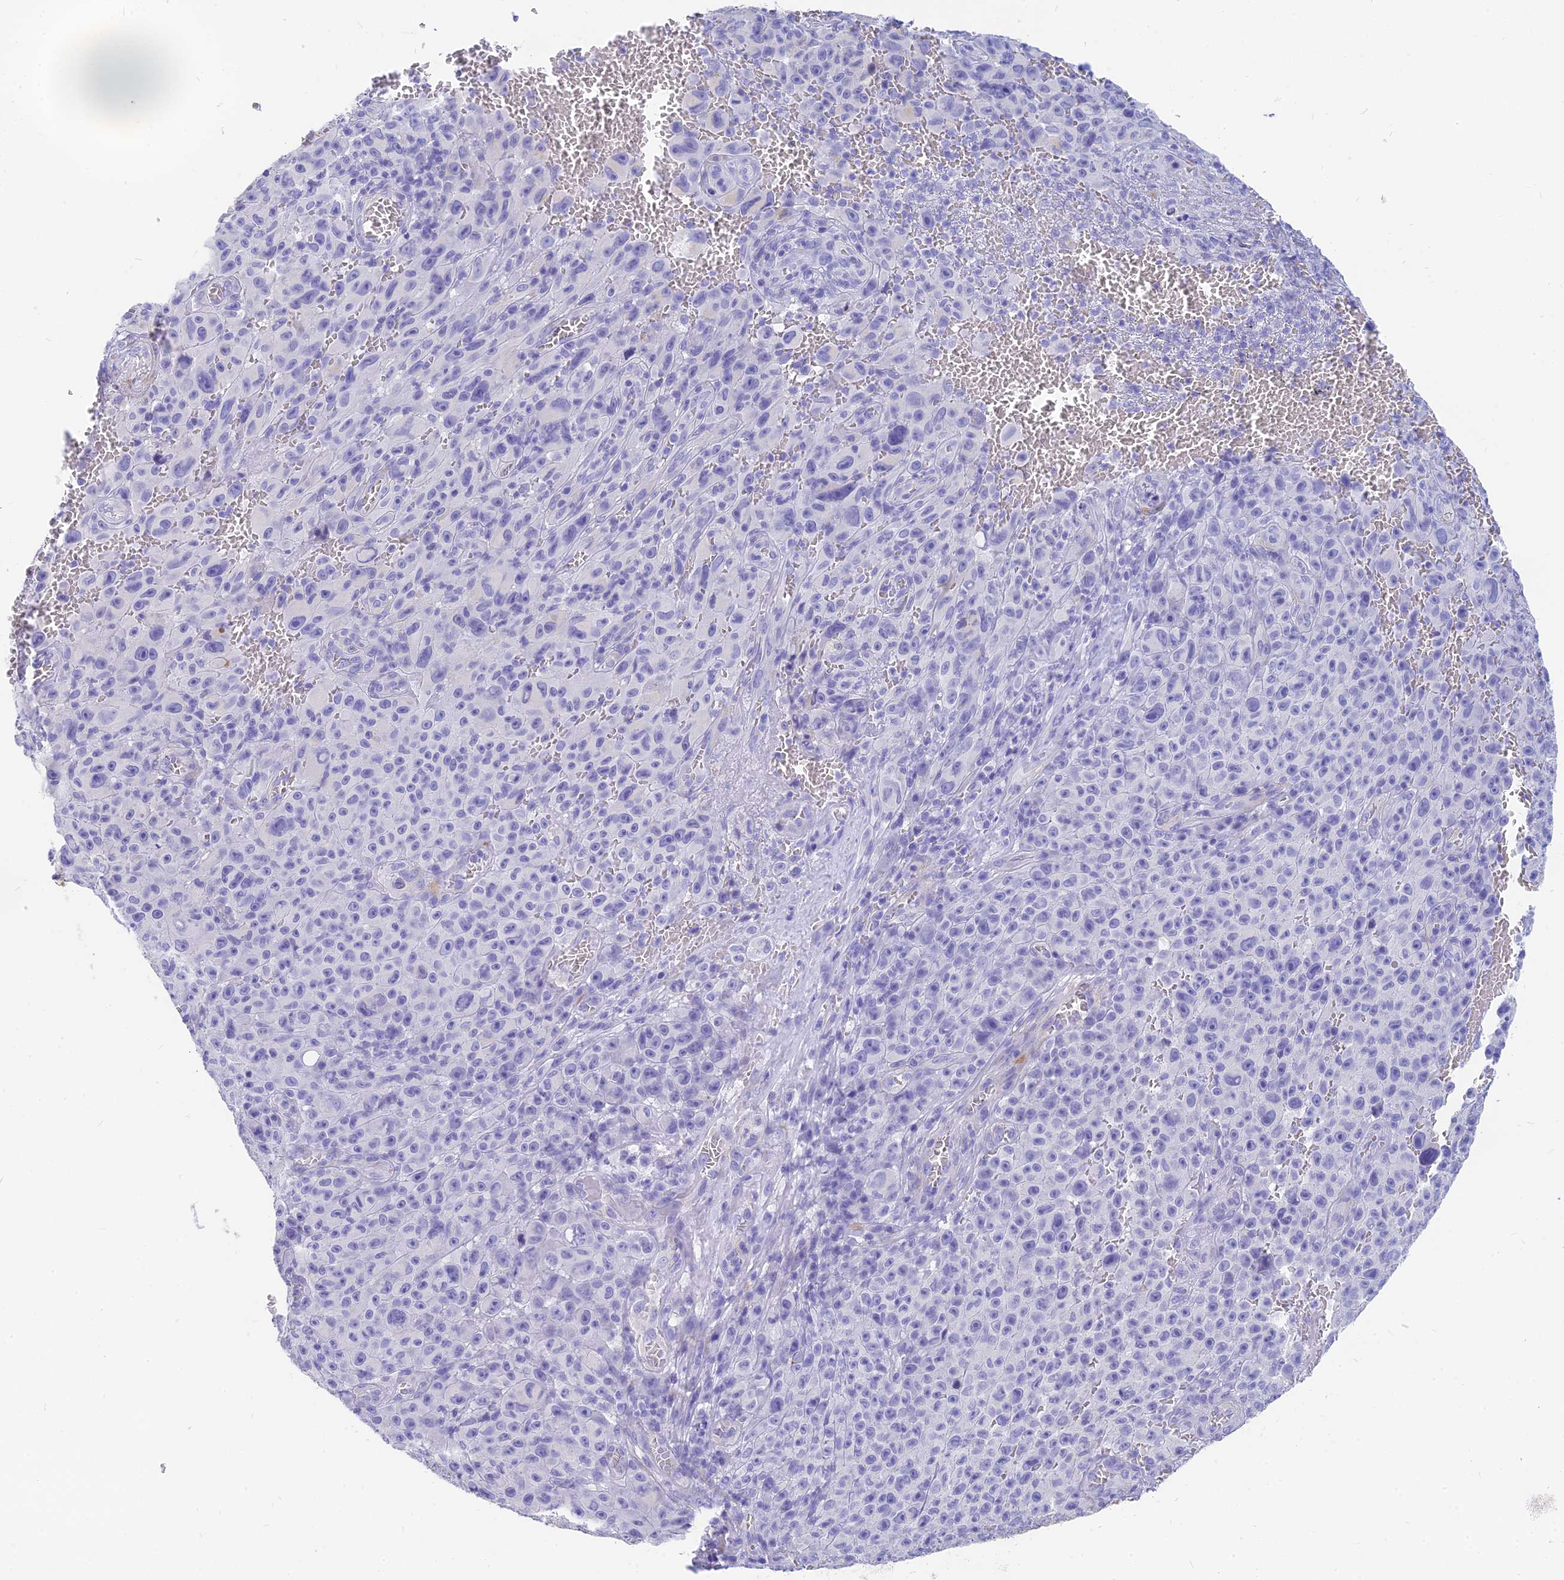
{"staining": {"intensity": "negative", "quantity": "none", "location": "none"}, "tissue": "melanoma", "cell_type": "Tumor cells", "image_type": "cancer", "snomed": [{"axis": "morphology", "description": "Malignant melanoma, NOS"}, {"axis": "topography", "description": "Skin"}], "caption": "Immunohistochemical staining of human malignant melanoma exhibits no significant staining in tumor cells.", "gene": "SLC36A2", "patient": {"sex": "female", "age": 82}}